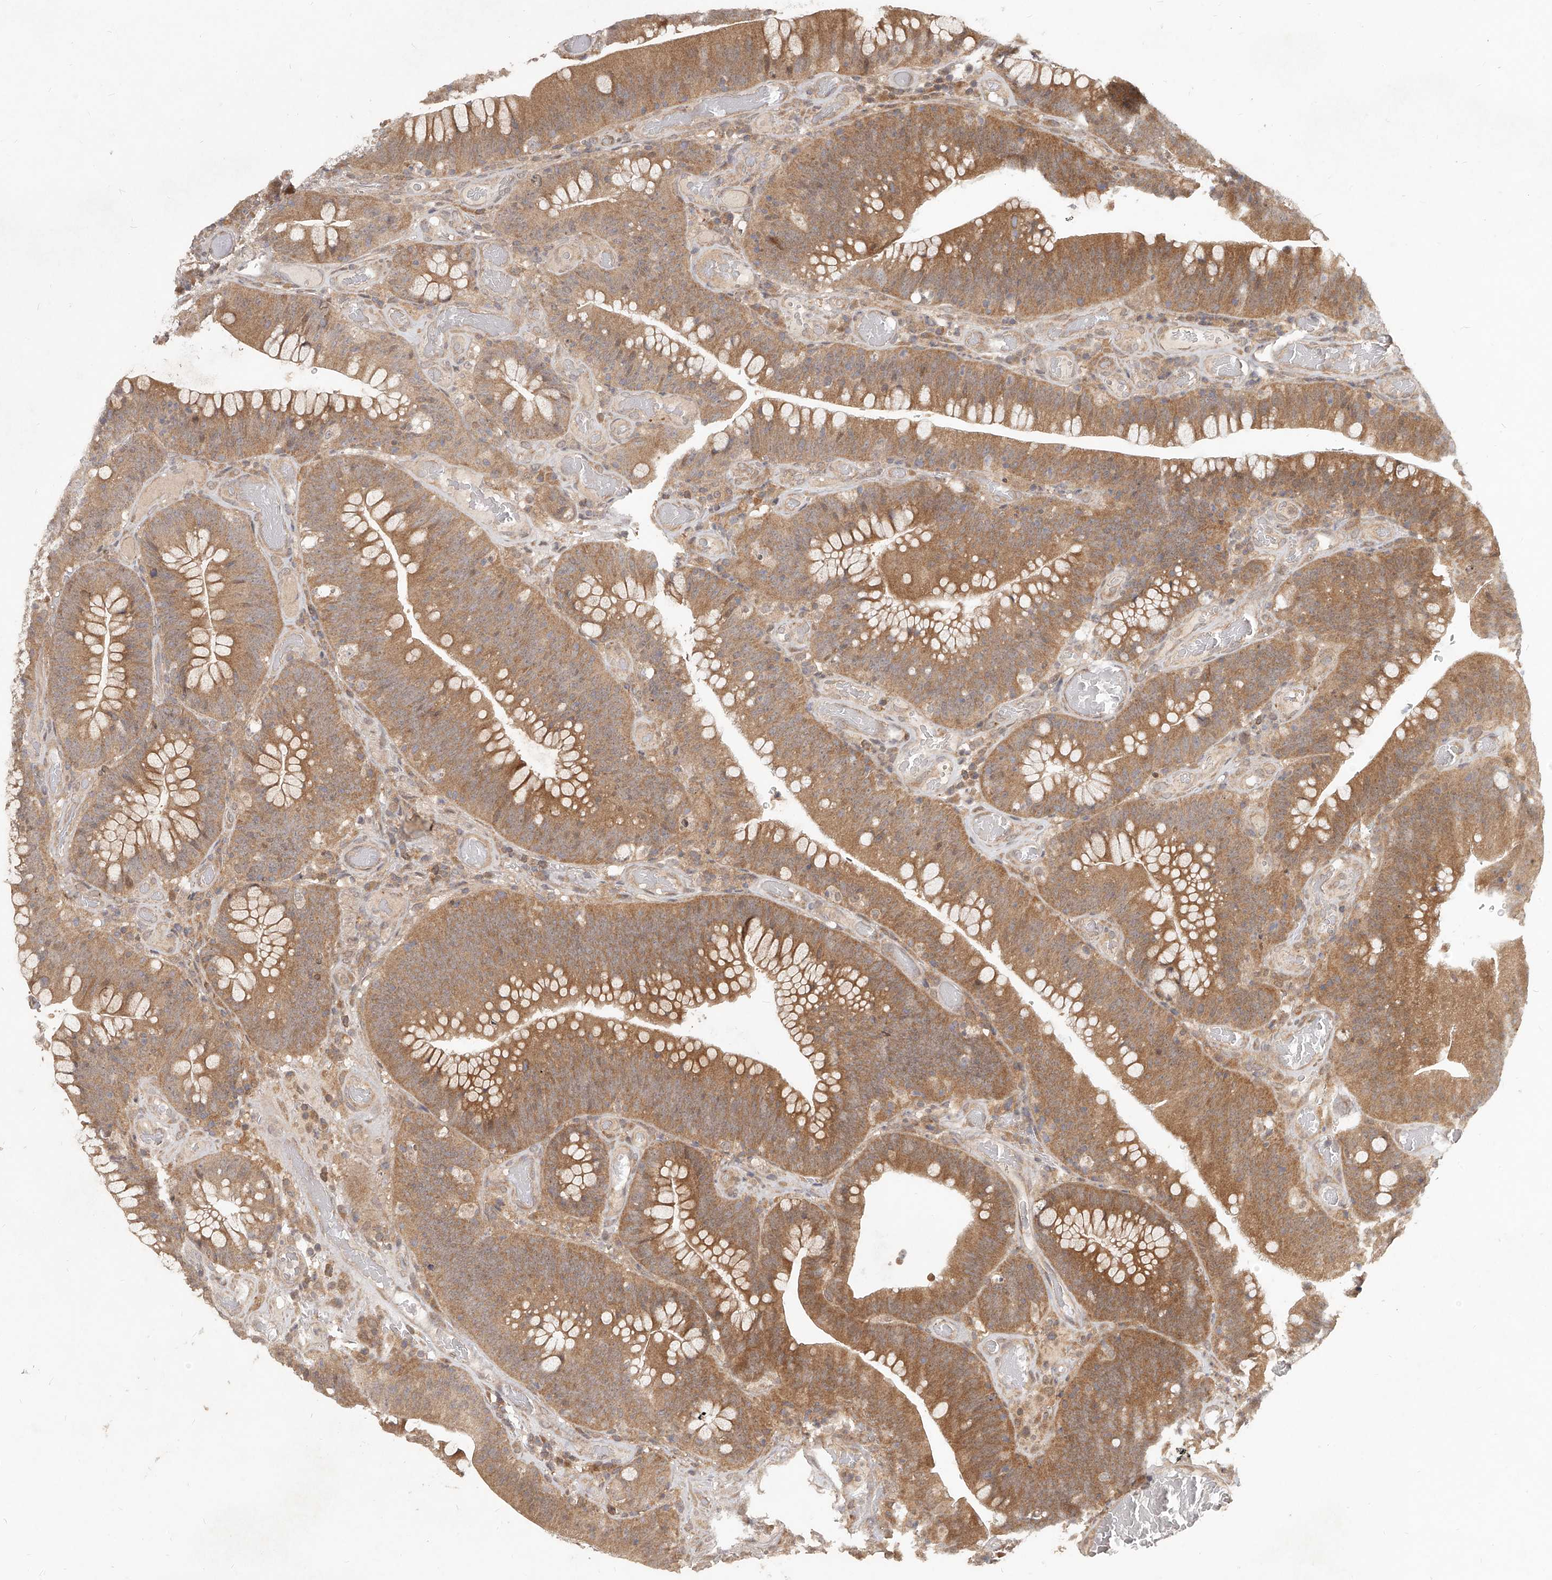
{"staining": {"intensity": "moderate", "quantity": ">75%", "location": "cytoplasmic/membranous"}, "tissue": "colorectal cancer", "cell_type": "Tumor cells", "image_type": "cancer", "snomed": [{"axis": "morphology", "description": "Normal tissue, NOS"}, {"axis": "topography", "description": "Colon"}], "caption": "Immunohistochemistry image of neoplastic tissue: colorectal cancer stained using IHC demonstrates medium levels of moderate protein expression localized specifically in the cytoplasmic/membranous of tumor cells, appearing as a cytoplasmic/membranous brown color.", "gene": "SLC37A1", "patient": {"sex": "female", "age": 82}}